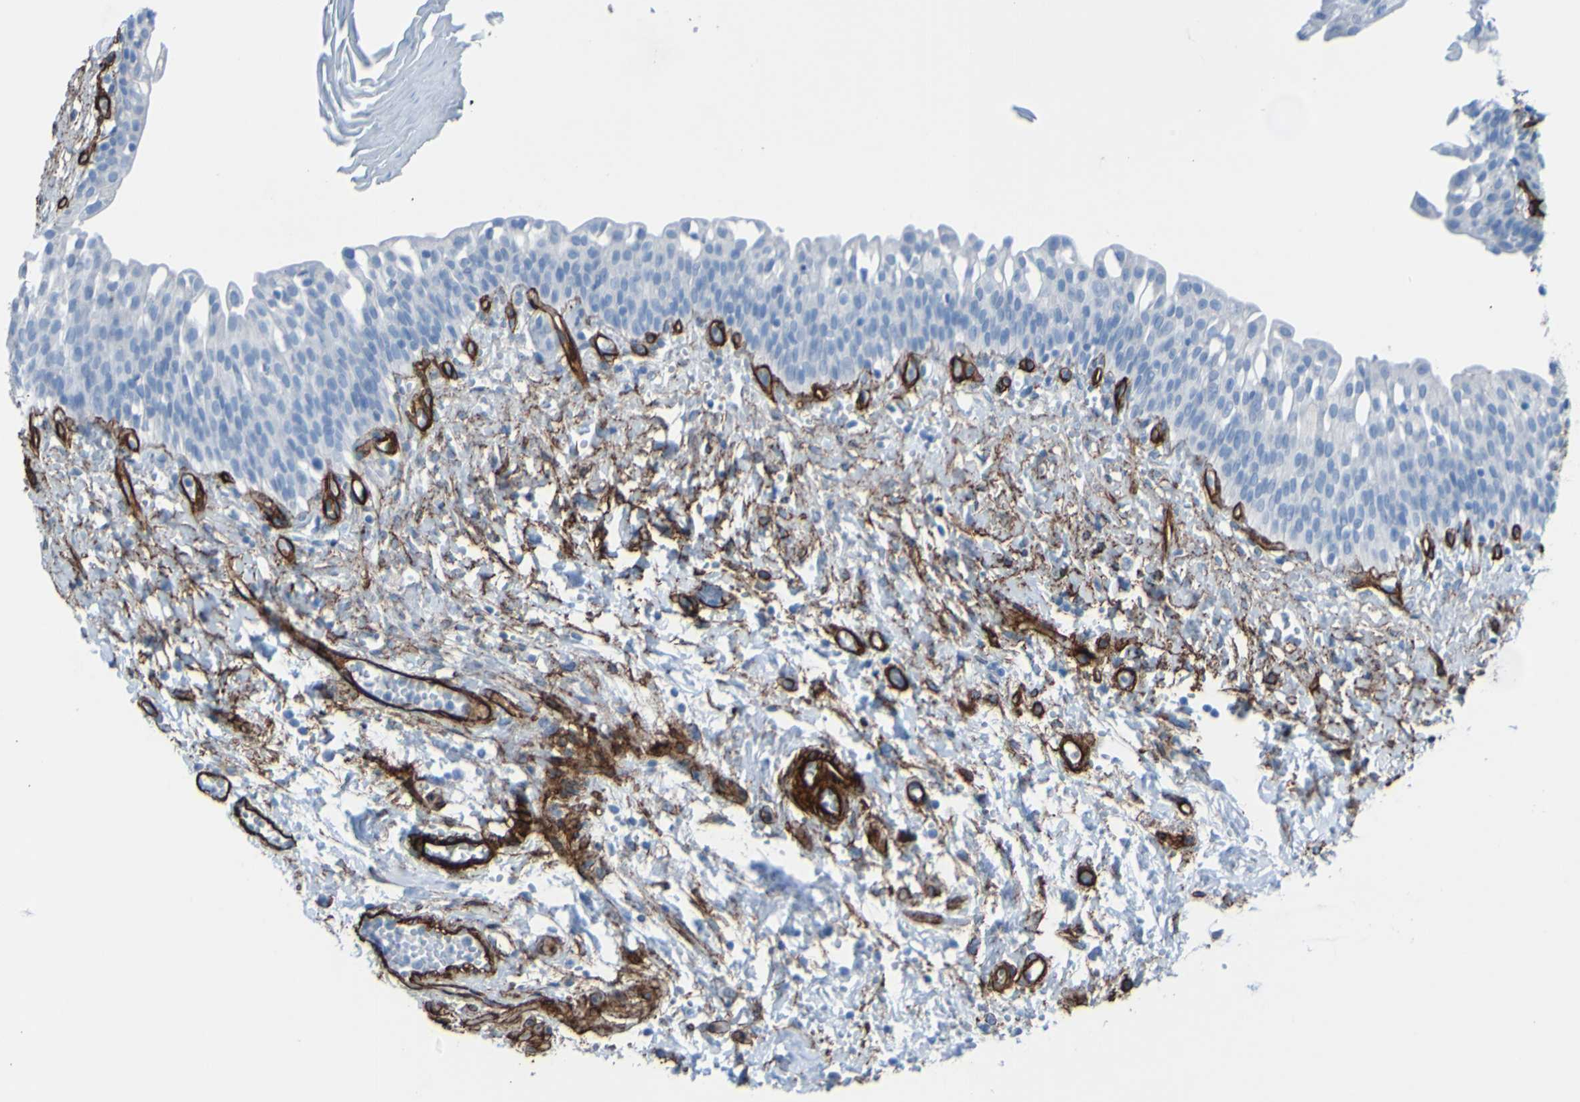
{"staining": {"intensity": "negative", "quantity": "none", "location": "none"}, "tissue": "urinary bladder", "cell_type": "Urothelial cells", "image_type": "normal", "snomed": [{"axis": "morphology", "description": "Normal tissue, NOS"}, {"axis": "topography", "description": "Urinary bladder"}], "caption": "Immunohistochemical staining of normal human urinary bladder exhibits no significant positivity in urothelial cells.", "gene": "COL4A2", "patient": {"sex": "male", "age": 55}}